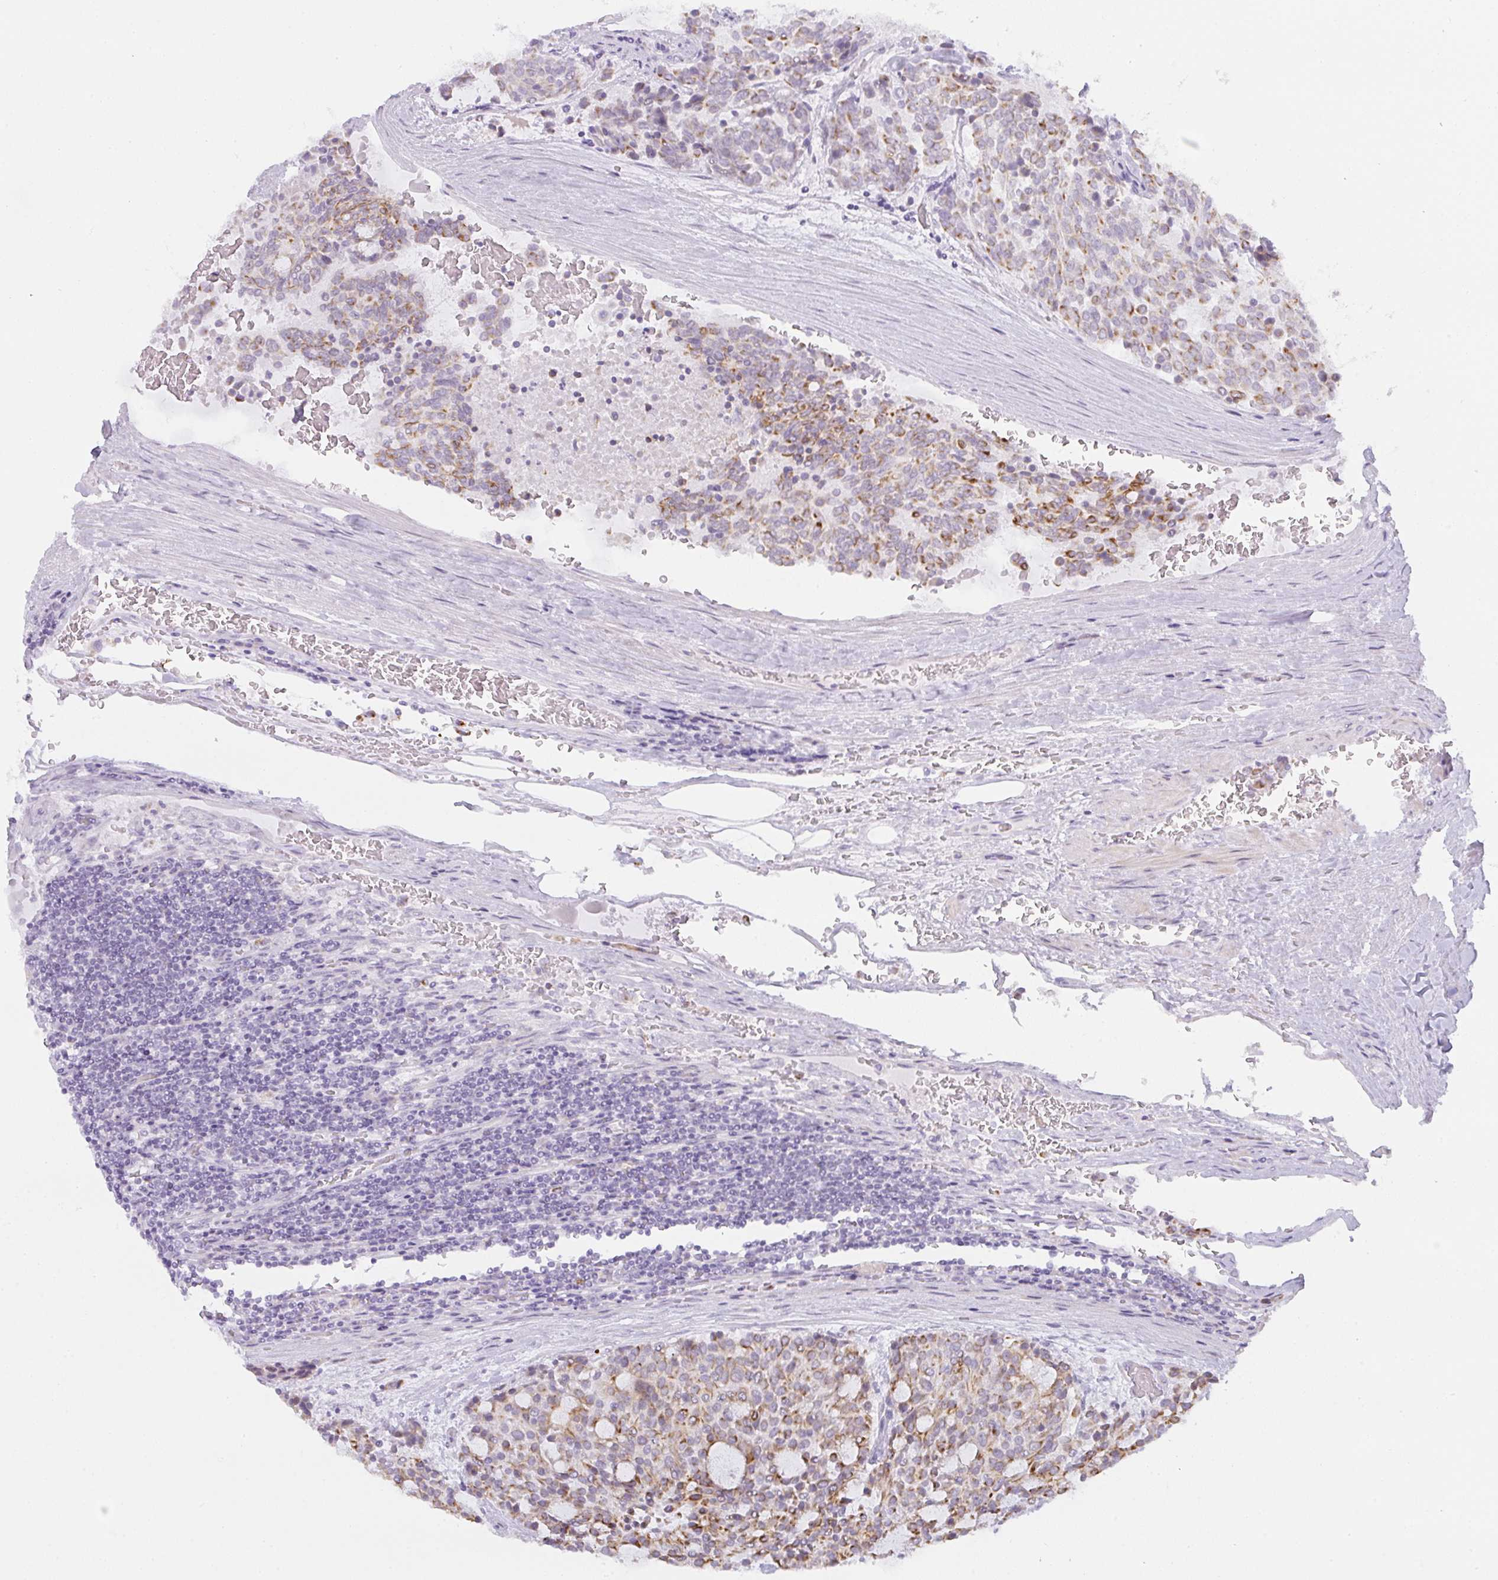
{"staining": {"intensity": "moderate", "quantity": "25%-75%", "location": "cytoplasmic/membranous"}, "tissue": "carcinoid", "cell_type": "Tumor cells", "image_type": "cancer", "snomed": [{"axis": "morphology", "description": "Carcinoid, malignant, NOS"}, {"axis": "topography", "description": "Pancreas"}], "caption": "IHC image of neoplastic tissue: human carcinoid (malignant) stained using IHC demonstrates medium levels of moderate protein expression localized specifically in the cytoplasmic/membranous of tumor cells, appearing as a cytoplasmic/membranous brown color.", "gene": "SIRPB2", "patient": {"sex": "female", "age": 54}}